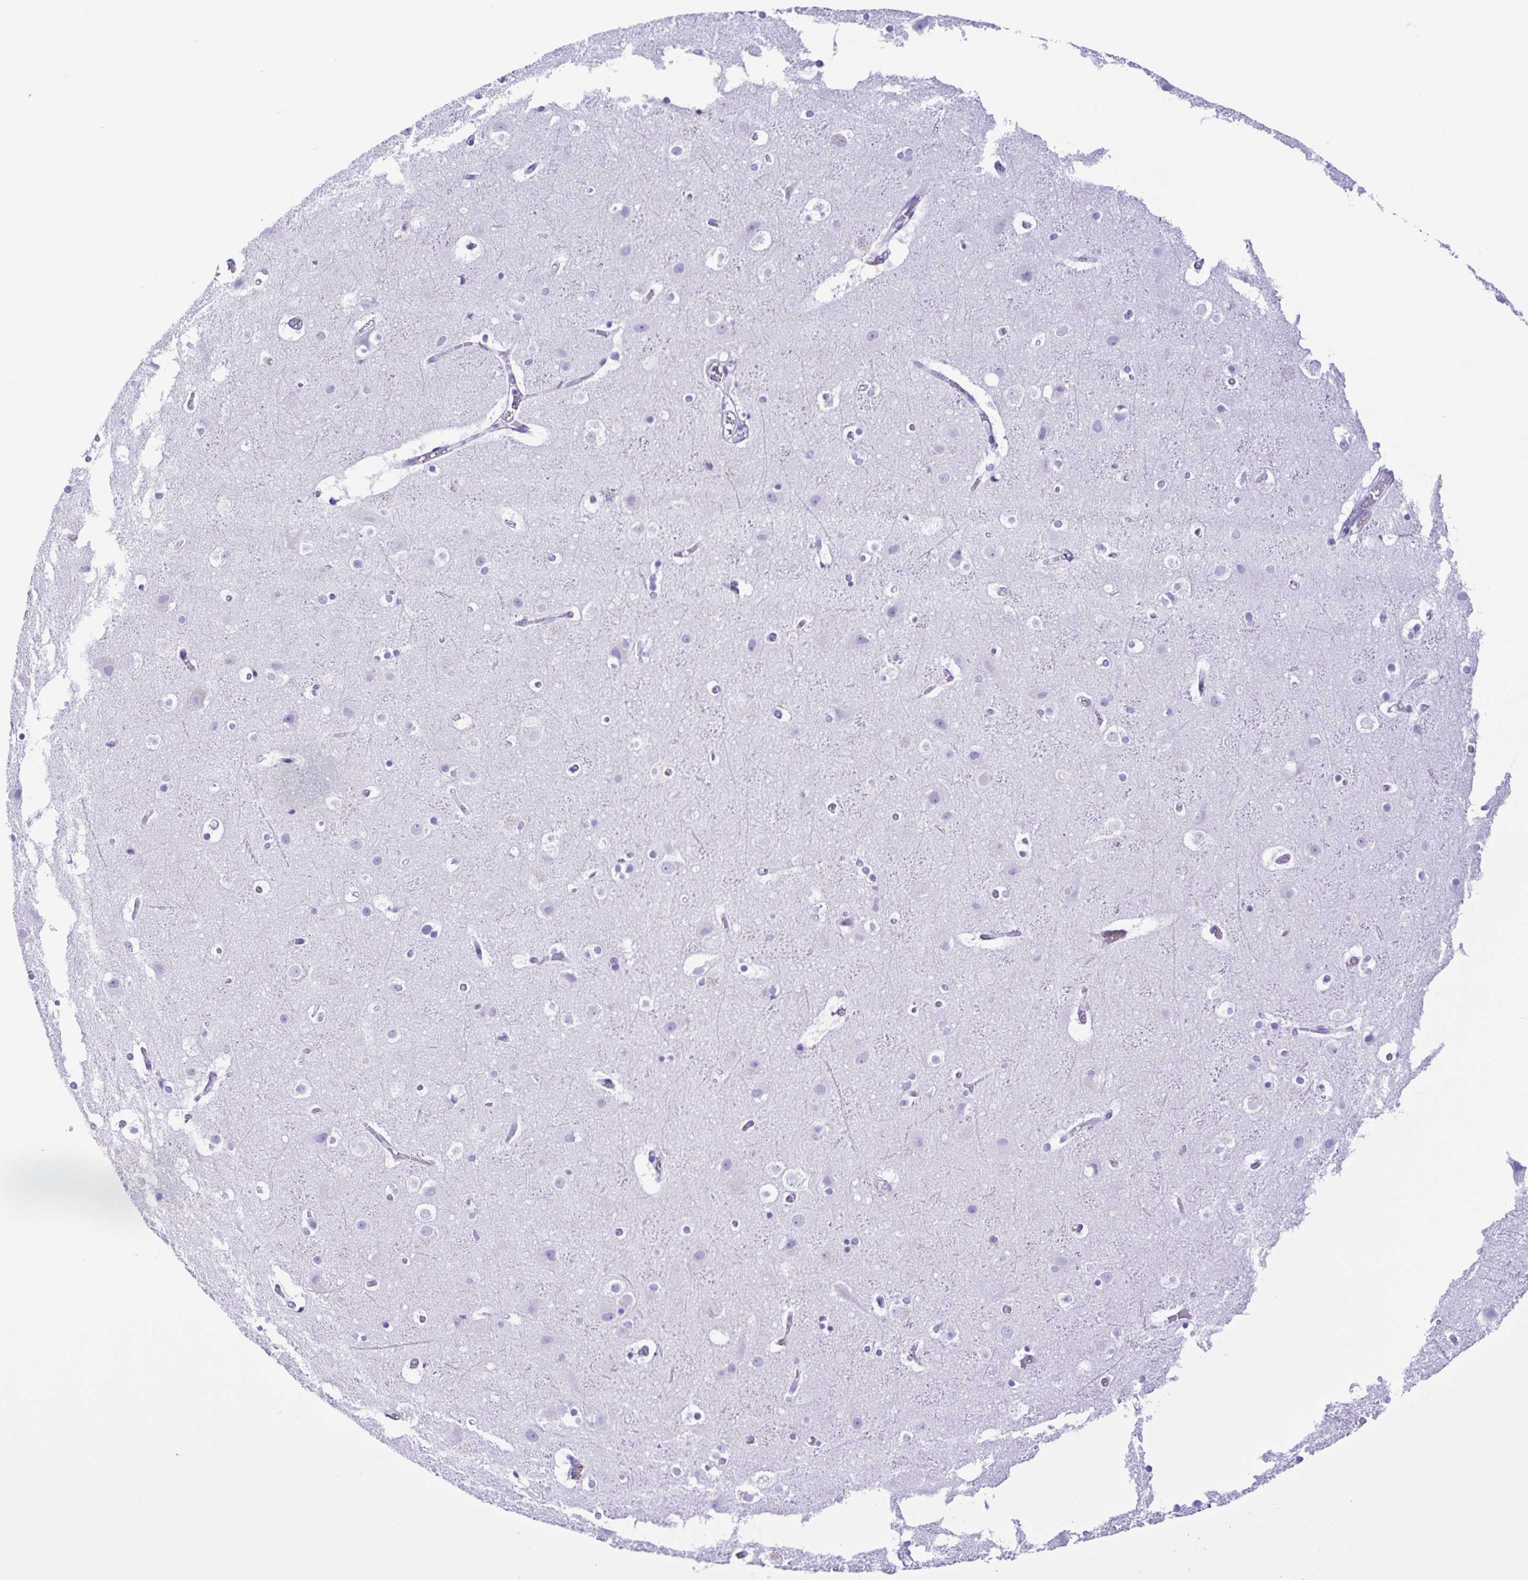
{"staining": {"intensity": "negative", "quantity": "none", "location": "none"}, "tissue": "cerebral cortex", "cell_type": "Endothelial cells", "image_type": "normal", "snomed": [{"axis": "morphology", "description": "Normal tissue, NOS"}, {"axis": "topography", "description": "Cerebral cortex"}], "caption": "A high-resolution micrograph shows immunohistochemistry staining of unremarkable cerebral cortex, which shows no significant expression in endothelial cells.", "gene": "ERP27", "patient": {"sex": "female", "age": 52}}